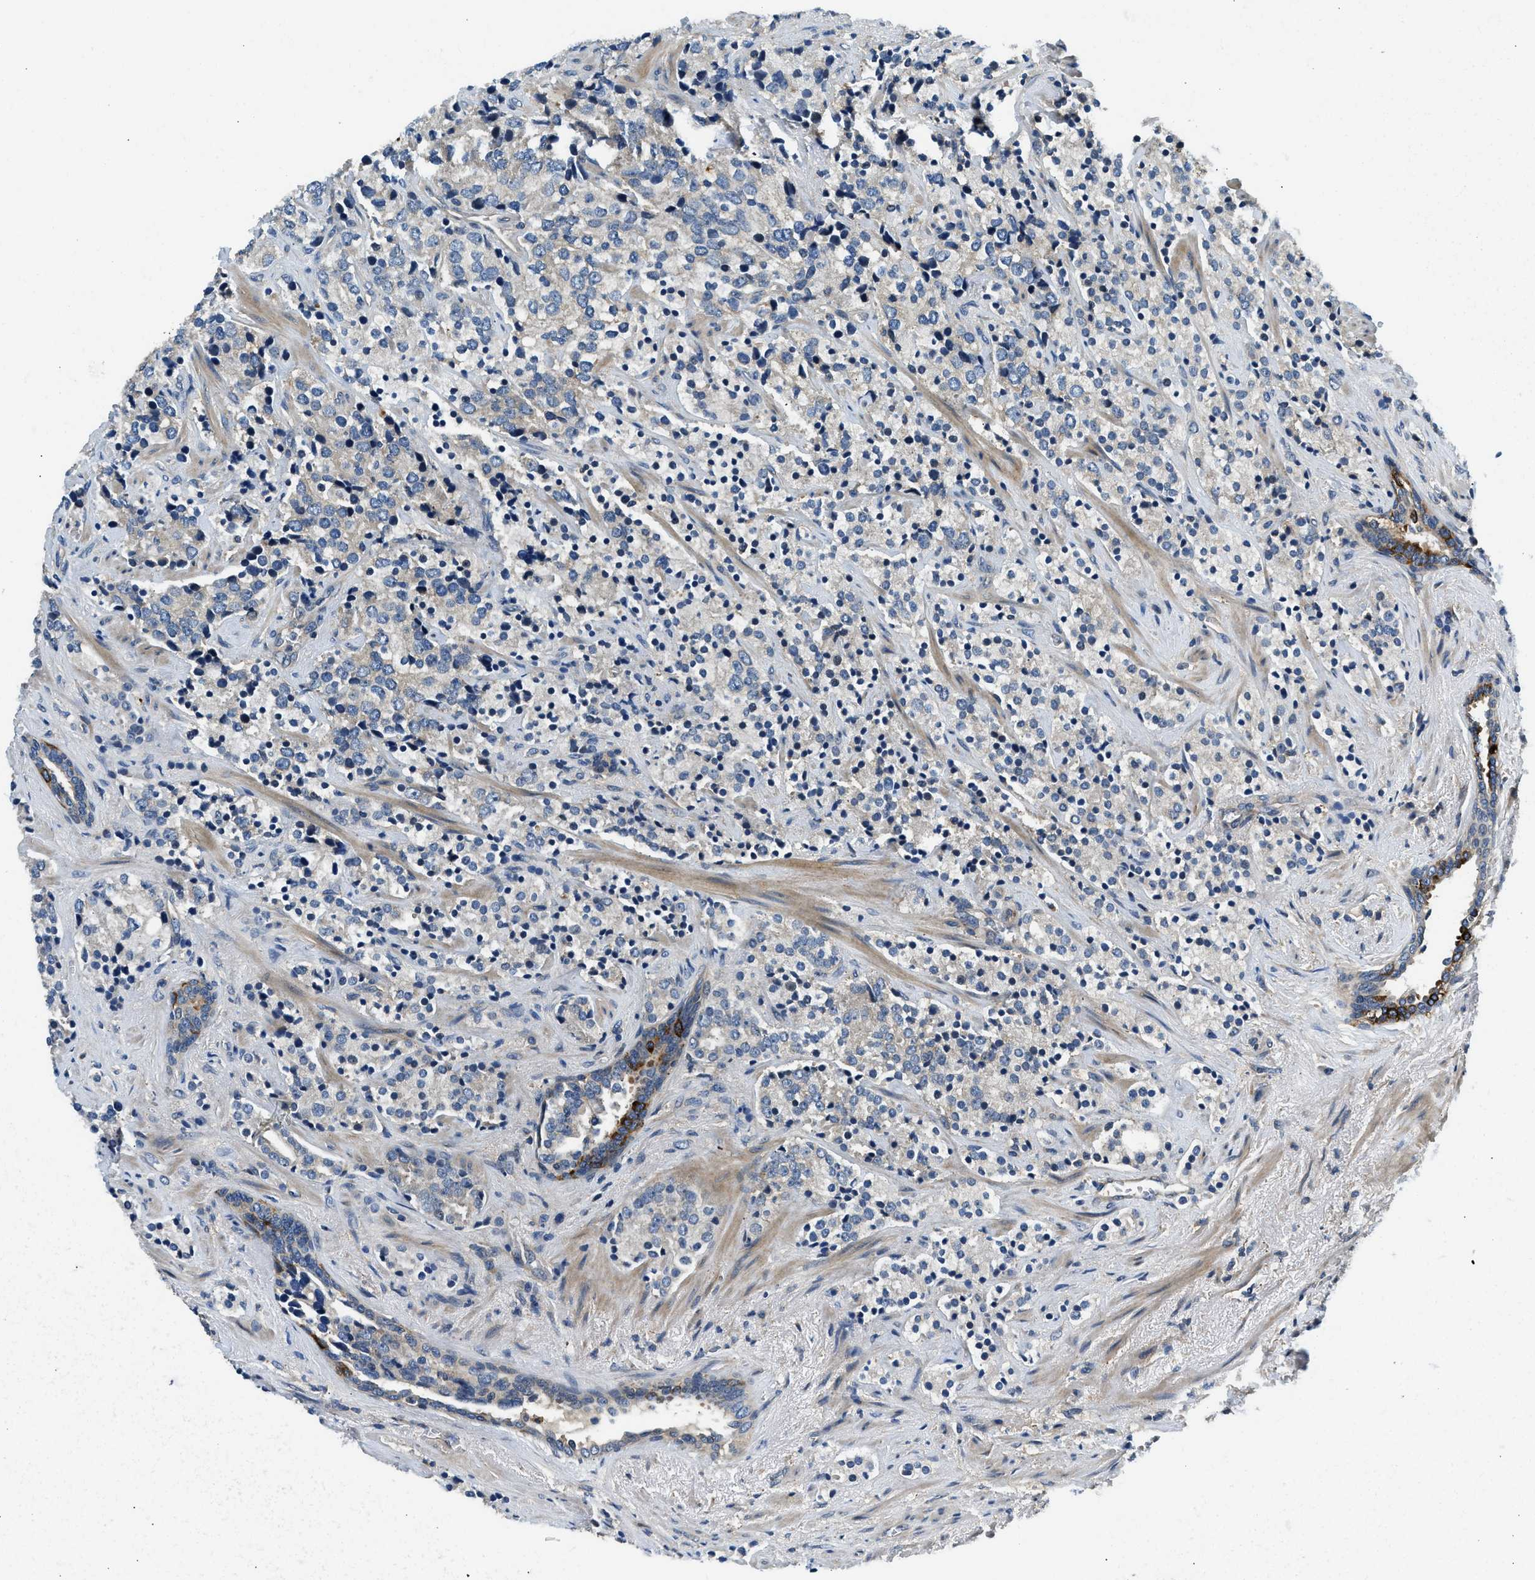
{"staining": {"intensity": "weak", "quantity": "<25%", "location": "cytoplasmic/membranous"}, "tissue": "prostate cancer", "cell_type": "Tumor cells", "image_type": "cancer", "snomed": [{"axis": "morphology", "description": "Adenocarcinoma, High grade"}, {"axis": "topography", "description": "Prostate"}], "caption": "Immunohistochemistry photomicrograph of prostate cancer (adenocarcinoma (high-grade)) stained for a protein (brown), which exhibits no staining in tumor cells.", "gene": "IL3RA", "patient": {"sex": "male", "age": 71}}